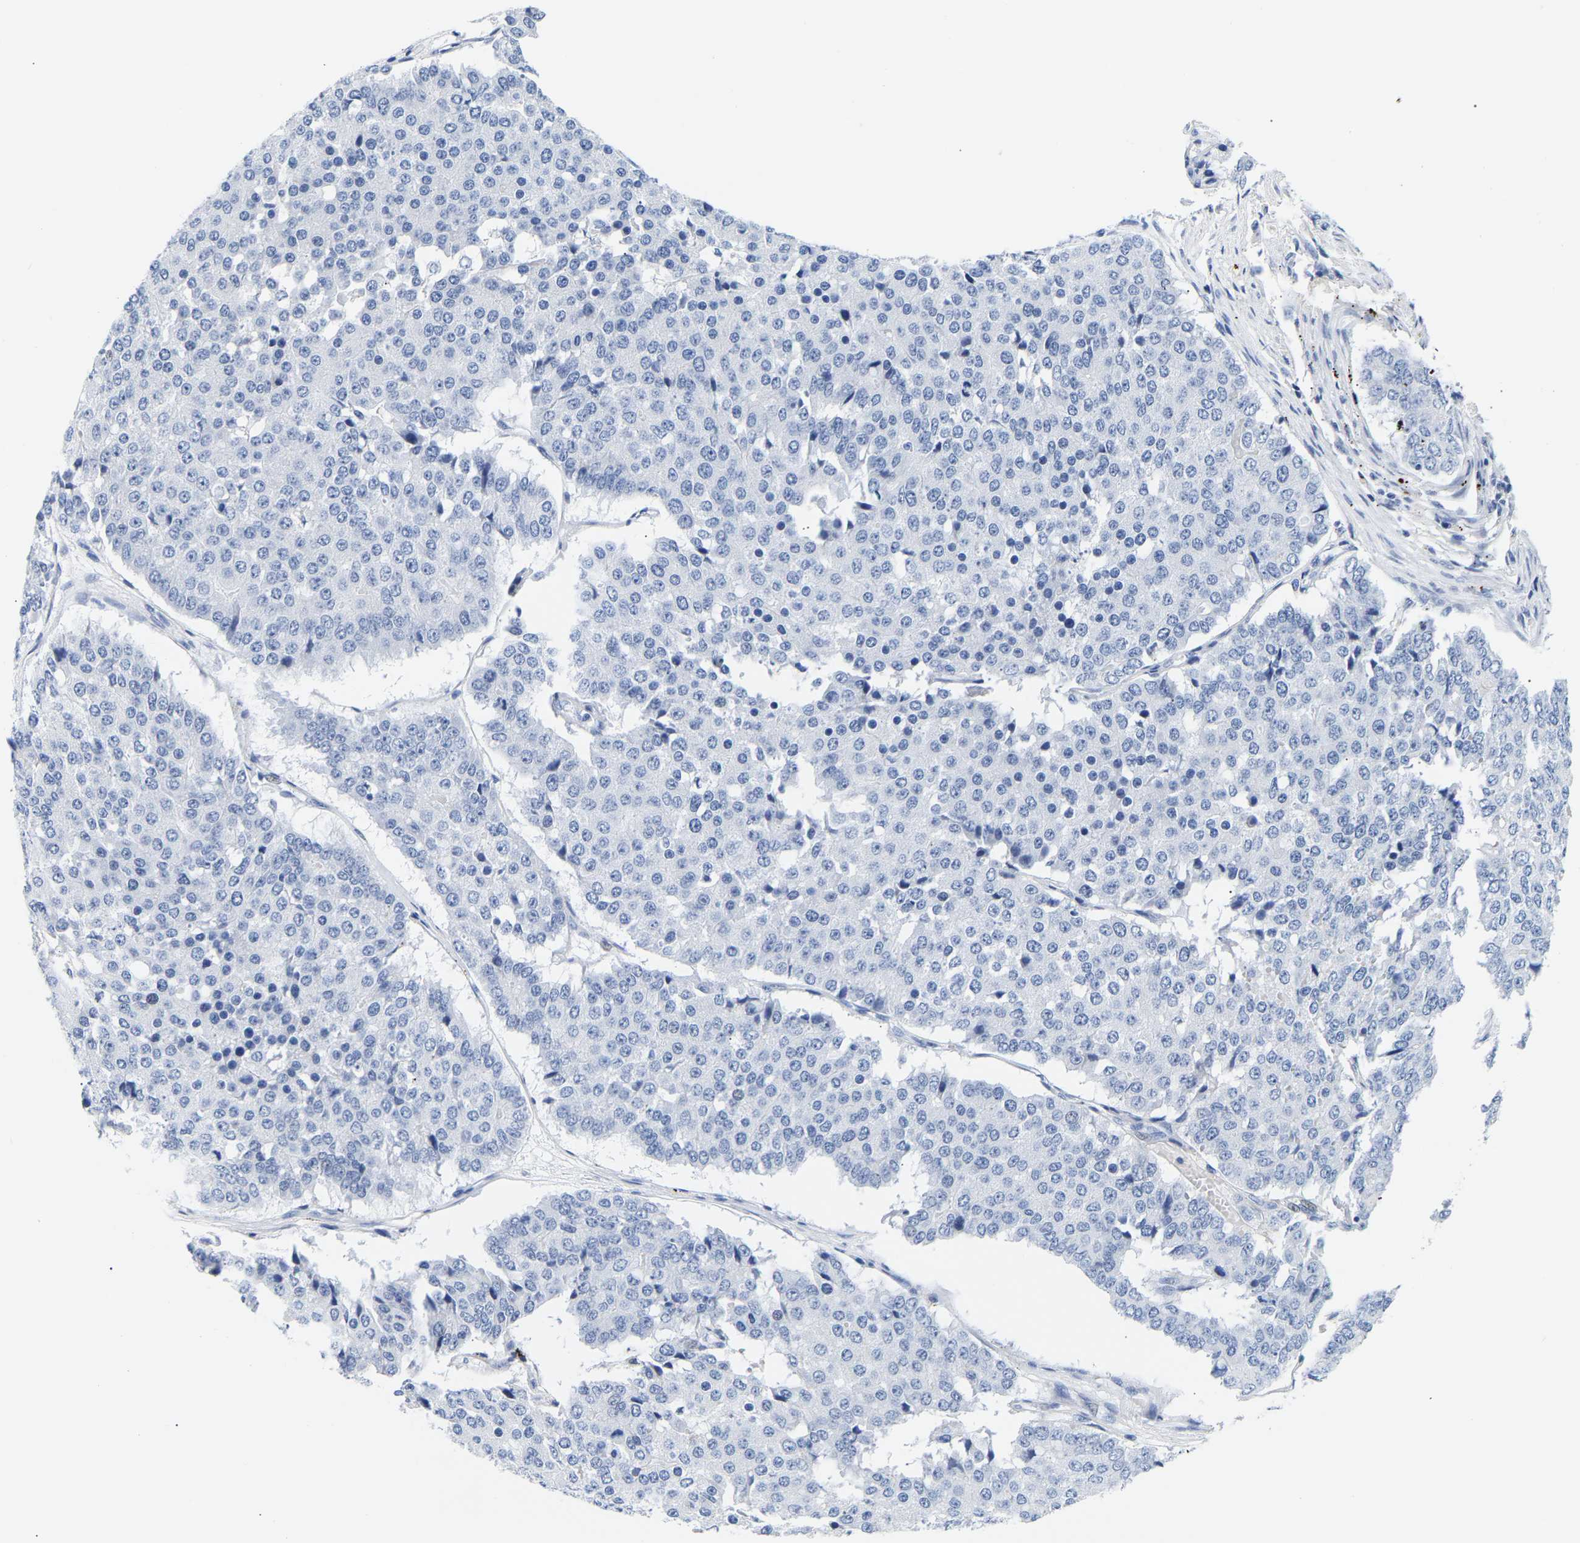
{"staining": {"intensity": "negative", "quantity": "none", "location": "none"}, "tissue": "pancreatic cancer", "cell_type": "Tumor cells", "image_type": "cancer", "snomed": [{"axis": "morphology", "description": "Adenocarcinoma, NOS"}, {"axis": "topography", "description": "Pancreas"}], "caption": "Tumor cells are negative for brown protein staining in adenocarcinoma (pancreatic).", "gene": "SPINK2", "patient": {"sex": "male", "age": 50}}